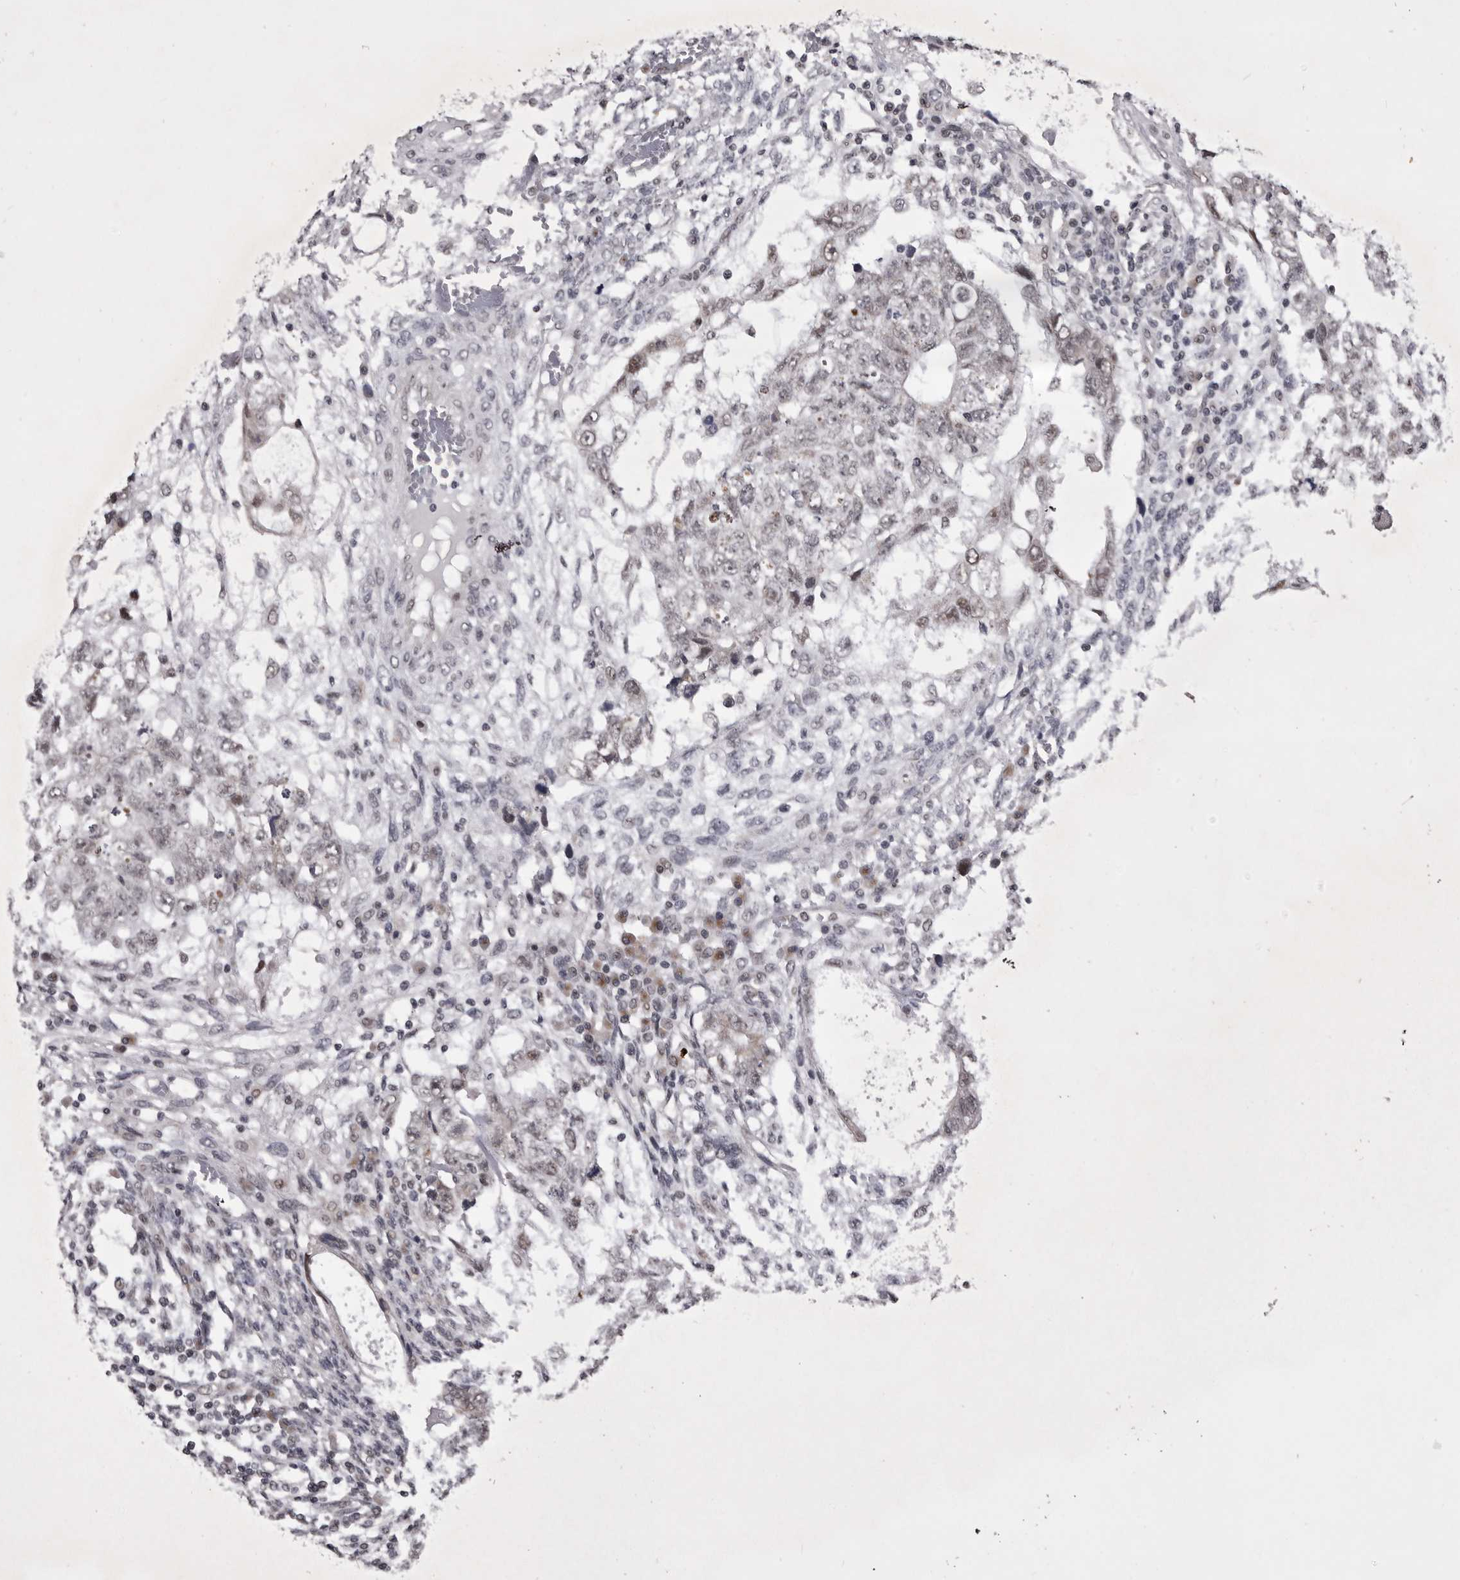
{"staining": {"intensity": "weak", "quantity": "<25%", "location": "nuclear"}, "tissue": "testis cancer", "cell_type": "Tumor cells", "image_type": "cancer", "snomed": [{"axis": "morphology", "description": "Normal tissue, NOS"}, {"axis": "morphology", "description": "Carcinoma, Embryonal, NOS"}, {"axis": "topography", "description": "Testis"}], "caption": "High power microscopy histopathology image of an IHC image of testis cancer (embryonal carcinoma), revealing no significant staining in tumor cells.", "gene": "PRPF3", "patient": {"sex": "male", "age": 36}}